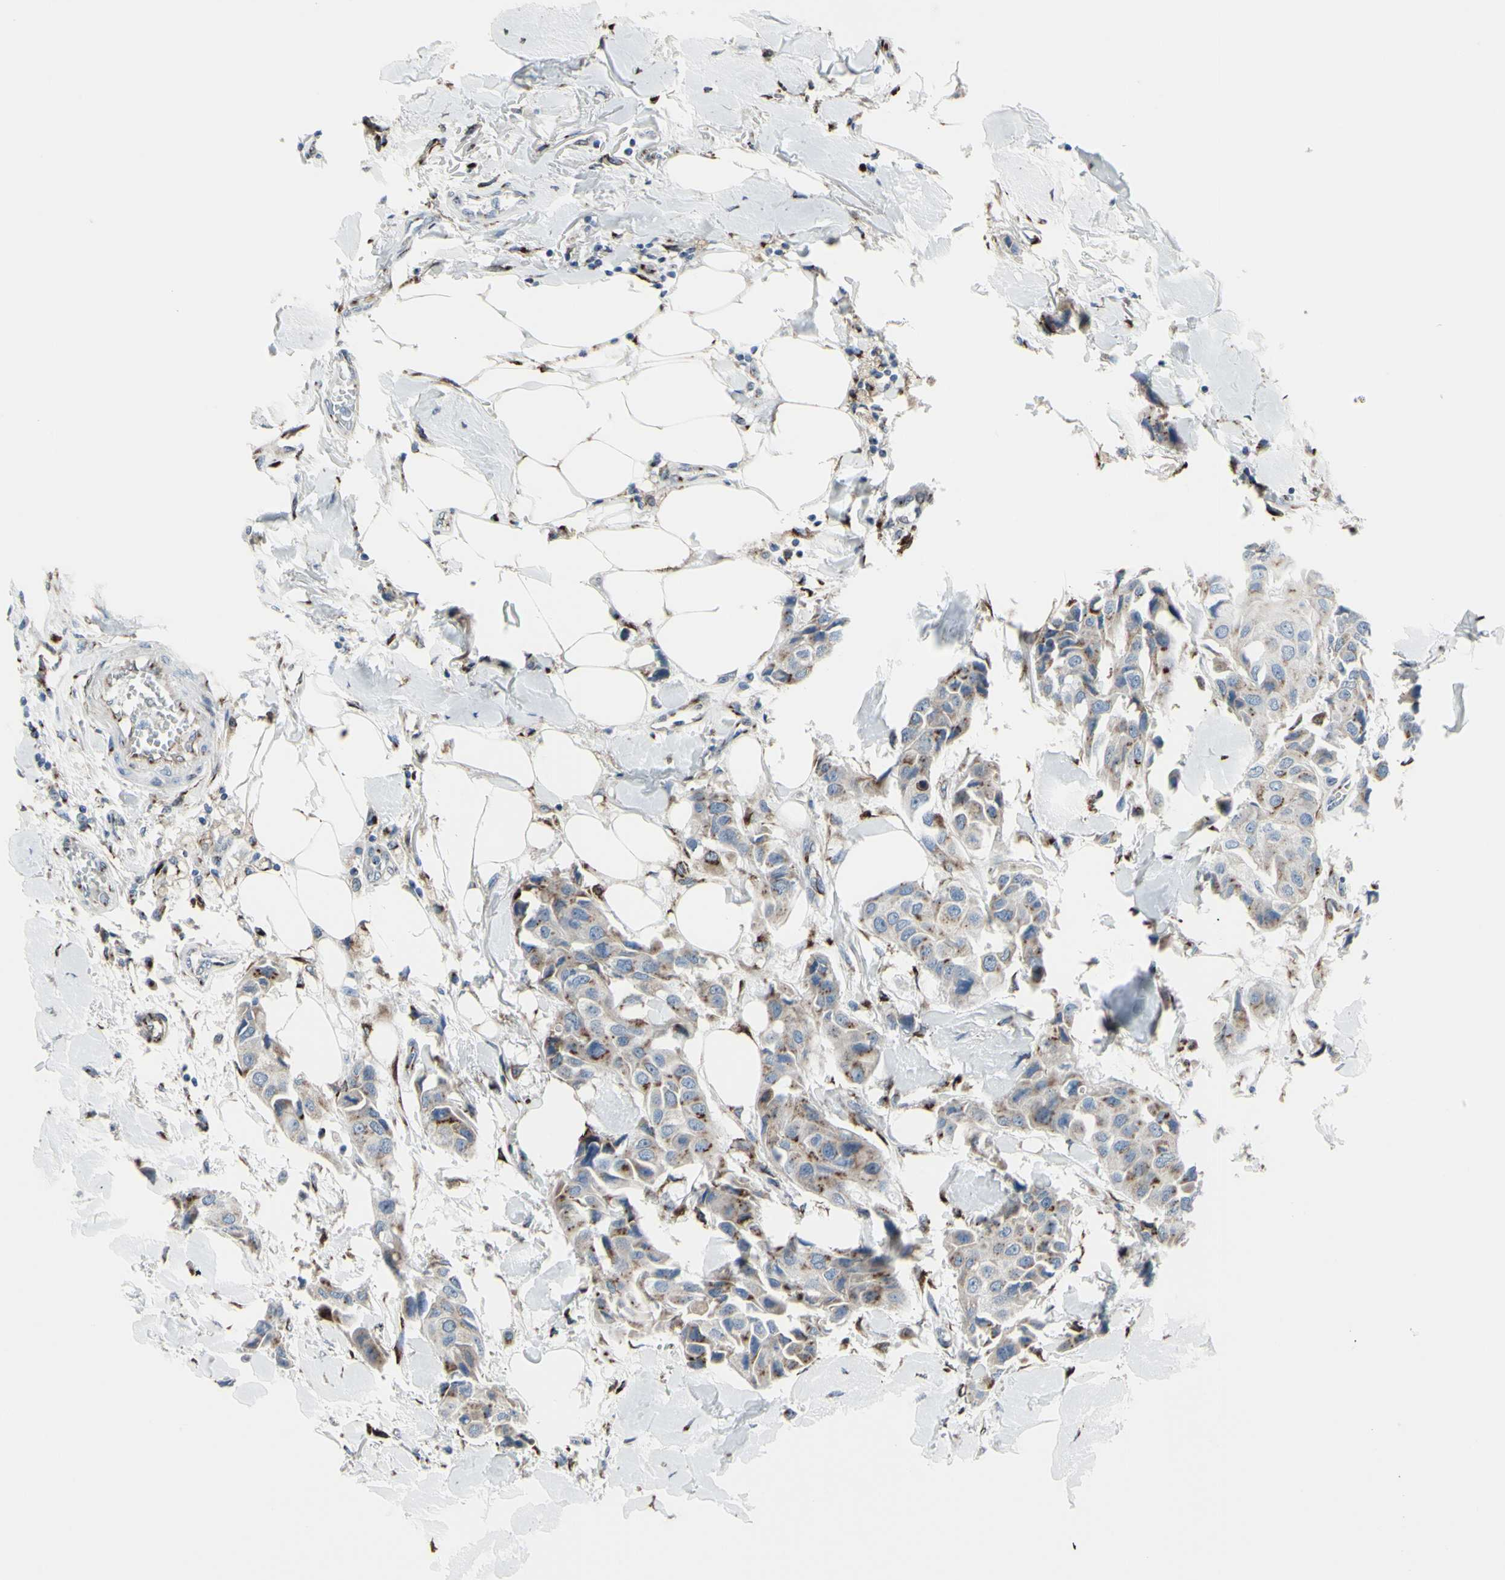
{"staining": {"intensity": "moderate", "quantity": ">75%", "location": "cytoplasmic/membranous"}, "tissue": "breast cancer", "cell_type": "Tumor cells", "image_type": "cancer", "snomed": [{"axis": "morphology", "description": "Duct carcinoma"}, {"axis": "topography", "description": "Breast"}], "caption": "IHC staining of infiltrating ductal carcinoma (breast), which exhibits medium levels of moderate cytoplasmic/membranous positivity in approximately >75% of tumor cells indicating moderate cytoplasmic/membranous protein staining. The staining was performed using DAB (brown) for protein detection and nuclei were counterstained in hematoxylin (blue).", "gene": "GLG1", "patient": {"sex": "female", "age": 80}}